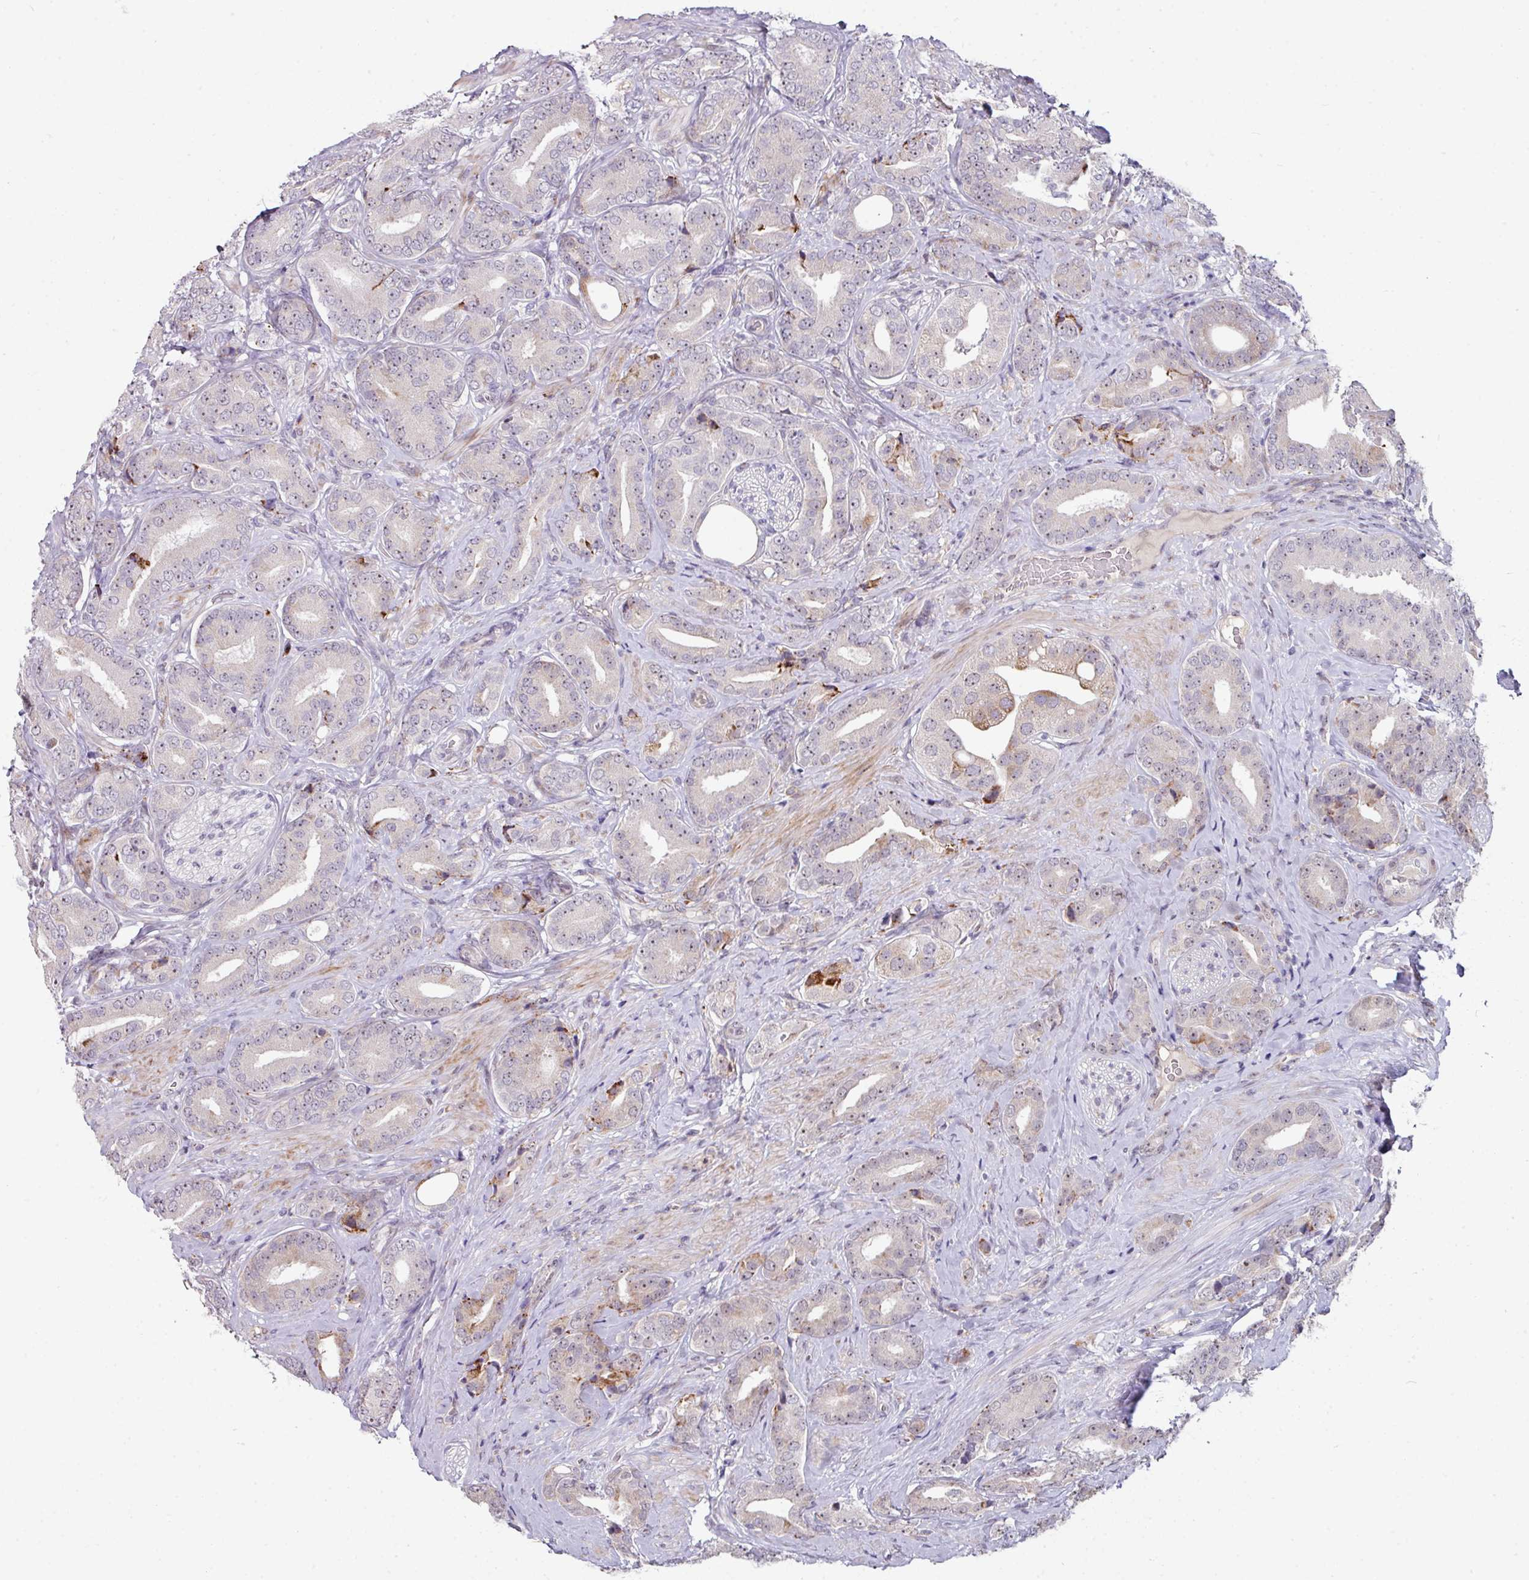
{"staining": {"intensity": "moderate", "quantity": "<25%", "location": "cytoplasmic/membranous"}, "tissue": "prostate cancer", "cell_type": "Tumor cells", "image_type": "cancer", "snomed": [{"axis": "morphology", "description": "Adenocarcinoma, High grade"}, {"axis": "topography", "description": "Prostate"}], "caption": "Adenocarcinoma (high-grade) (prostate) stained with IHC demonstrates moderate cytoplasmic/membranous expression in approximately <25% of tumor cells.", "gene": "BMS1", "patient": {"sex": "male", "age": 63}}